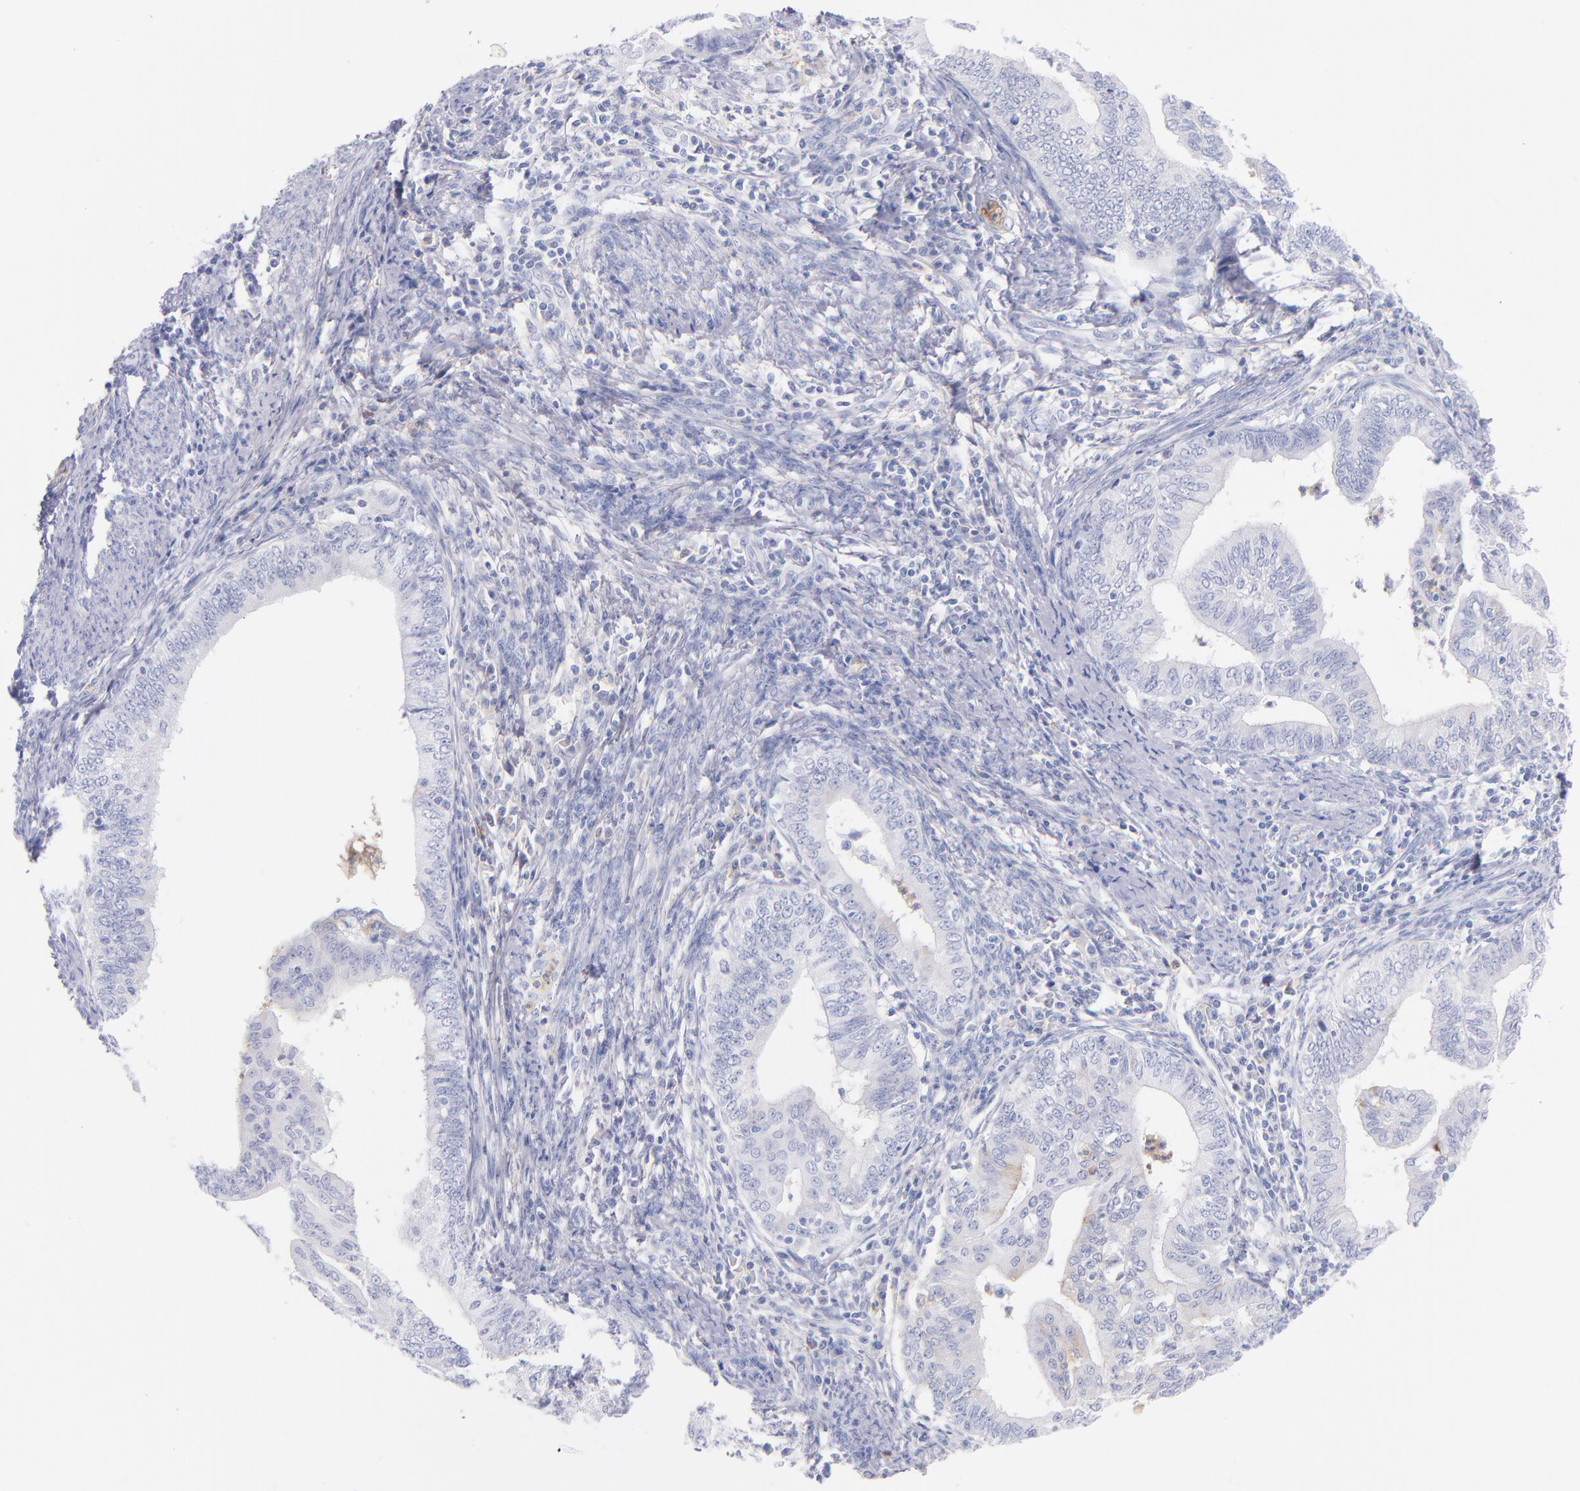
{"staining": {"intensity": "weak", "quantity": "<25%", "location": "cytoplasmic/membranous"}, "tissue": "endometrial cancer", "cell_type": "Tumor cells", "image_type": "cancer", "snomed": [{"axis": "morphology", "description": "Adenocarcinoma, NOS"}, {"axis": "topography", "description": "Endometrium"}], "caption": "Immunohistochemistry image of human adenocarcinoma (endometrial) stained for a protein (brown), which shows no positivity in tumor cells.", "gene": "HP", "patient": {"sex": "female", "age": 66}}